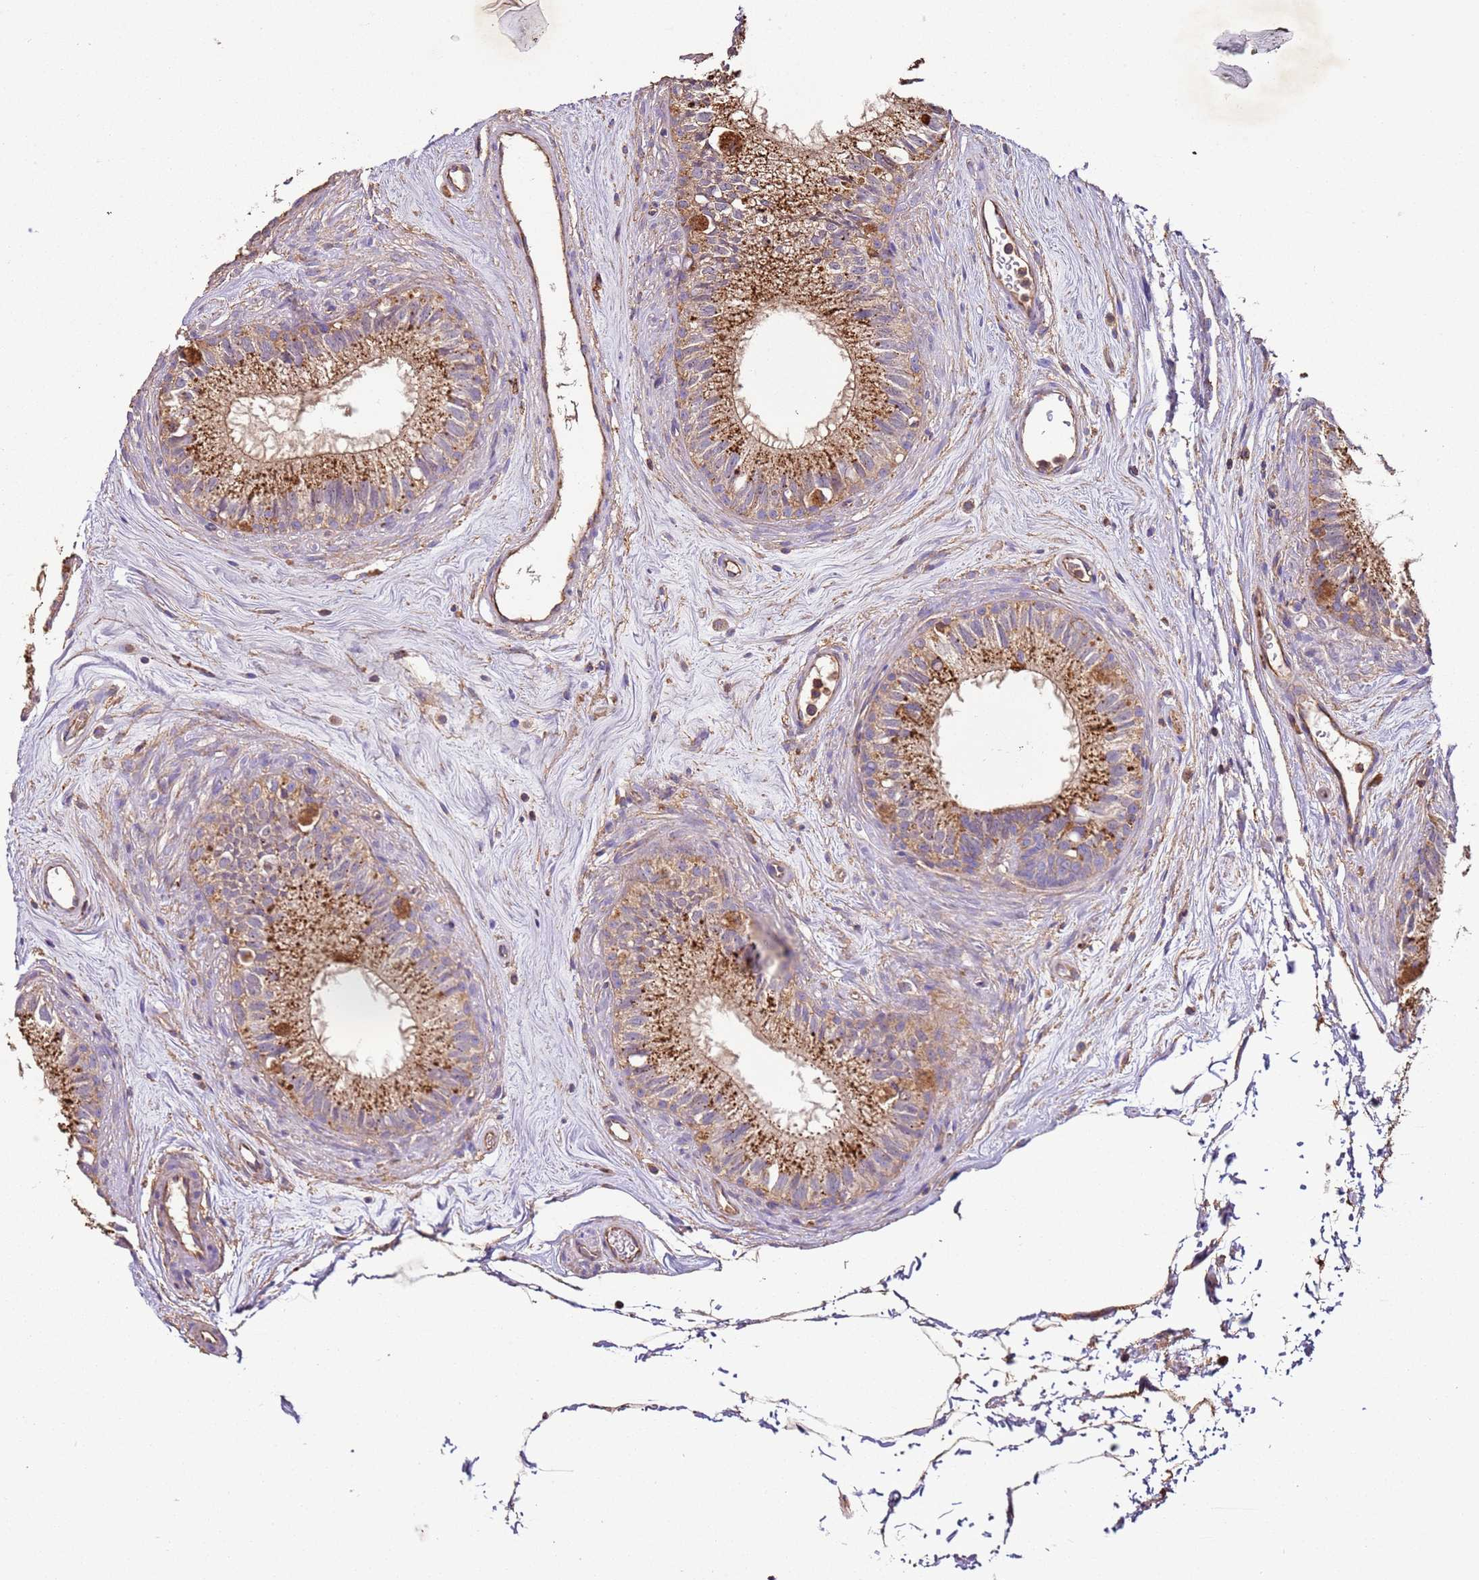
{"staining": {"intensity": "strong", "quantity": "25%-75%", "location": "cytoplasmic/membranous"}, "tissue": "epididymis", "cell_type": "Glandular cells", "image_type": "normal", "snomed": [{"axis": "morphology", "description": "Normal tissue, NOS"}, {"axis": "topography", "description": "Epididymis"}], "caption": "Immunohistochemistry (DAB) staining of normal human epididymis demonstrates strong cytoplasmic/membranous protein expression in approximately 25%-75% of glandular cells.", "gene": "RMND5A", "patient": {"sex": "male", "age": 71}}